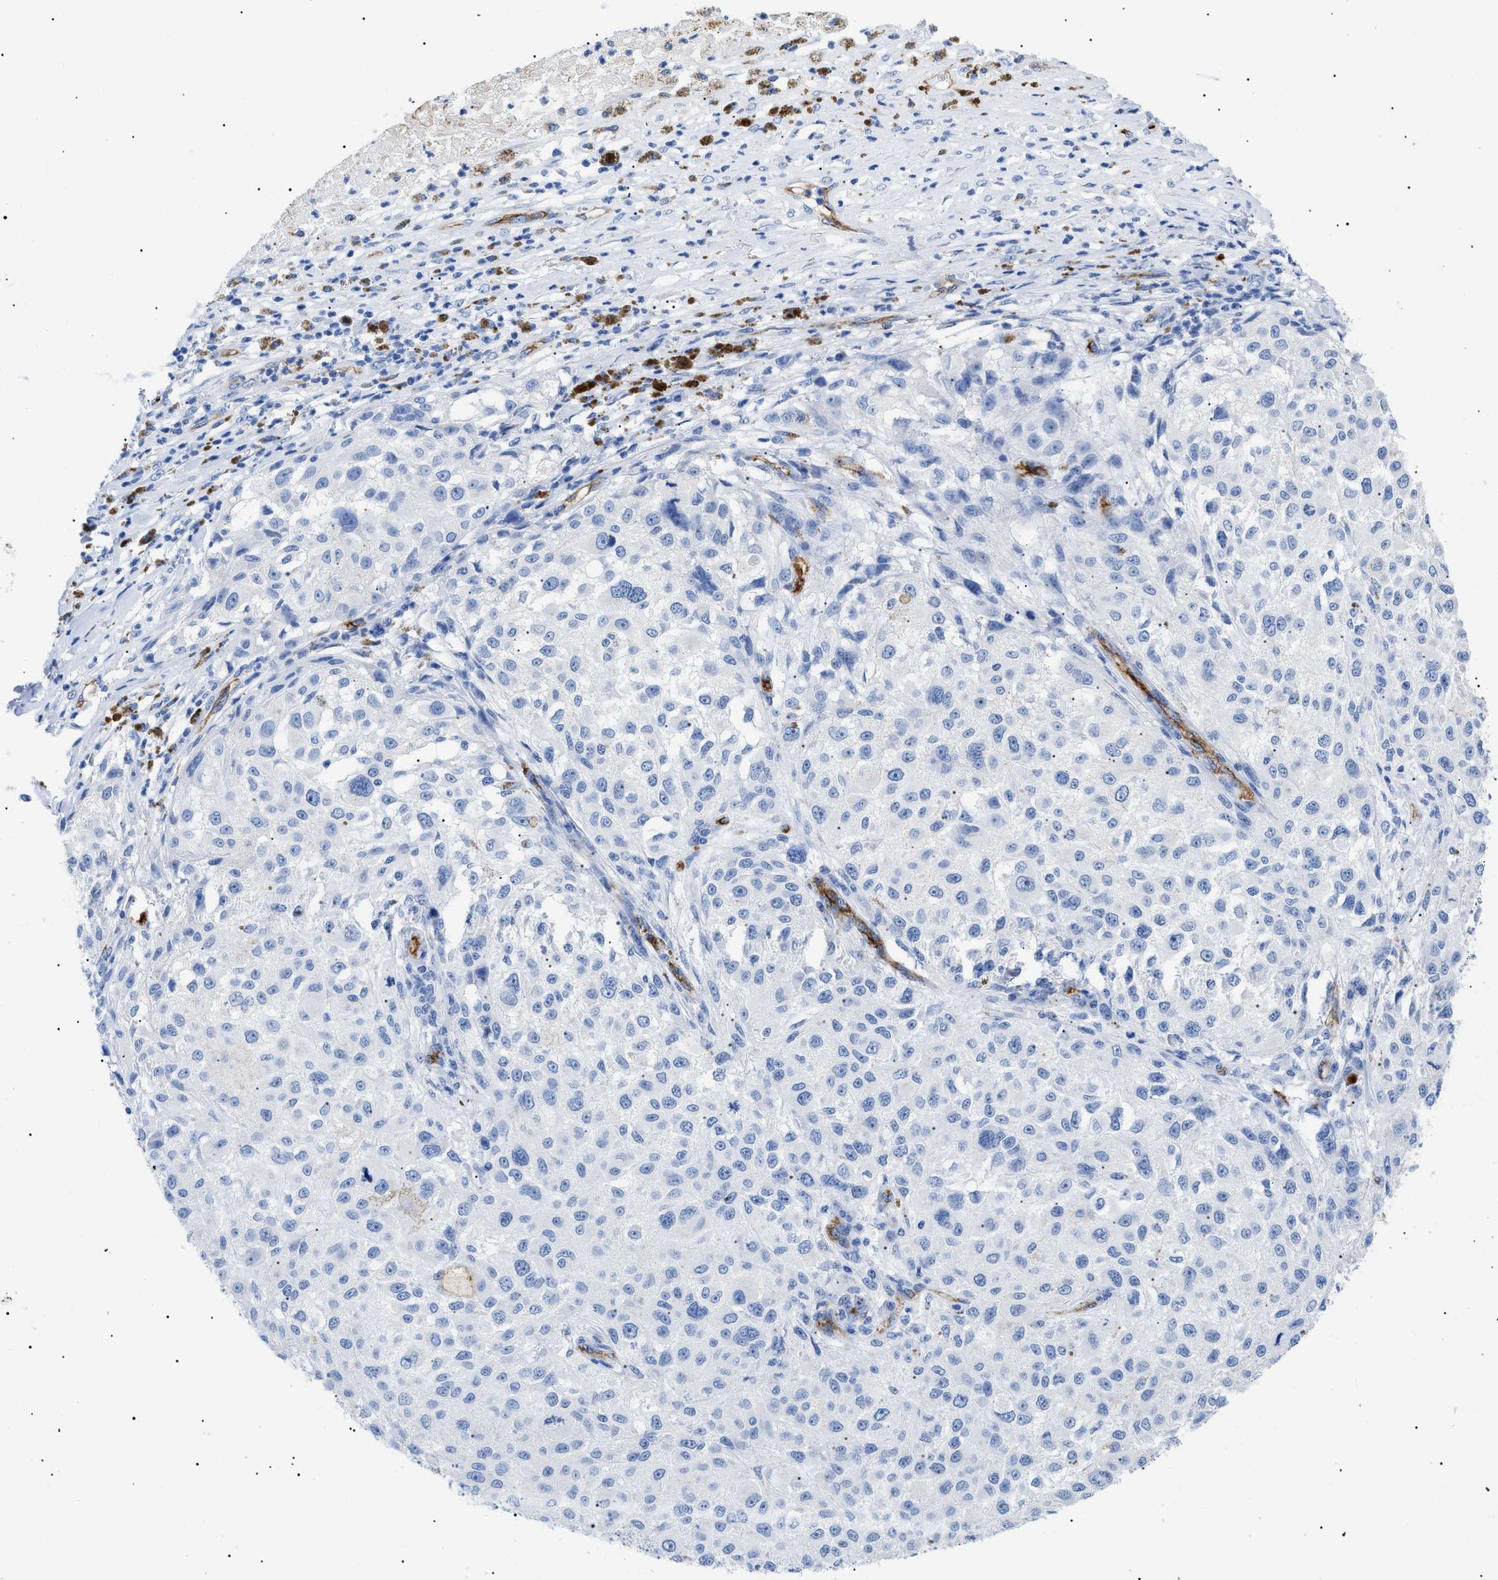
{"staining": {"intensity": "negative", "quantity": "none", "location": "none"}, "tissue": "melanoma", "cell_type": "Tumor cells", "image_type": "cancer", "snomed": [{"axis": "morphology", "description": "Necrosis, NOS"}, {"axis": "morphology", "description": "Malignant melanoma, NOS"}, {"axis": "topography", "description": "Skin"}], "caption": "Immunohistochemical staining of human melanoma demonstrates no significant positivity in tumor cells. The staining is performed using DAB (3,3'-diaminobenzidine) brown chromogen with nuclei counter-stained in using hematoxylin.", "gene": "PODXL", "patient": {"sex": "female", "age": 87}}